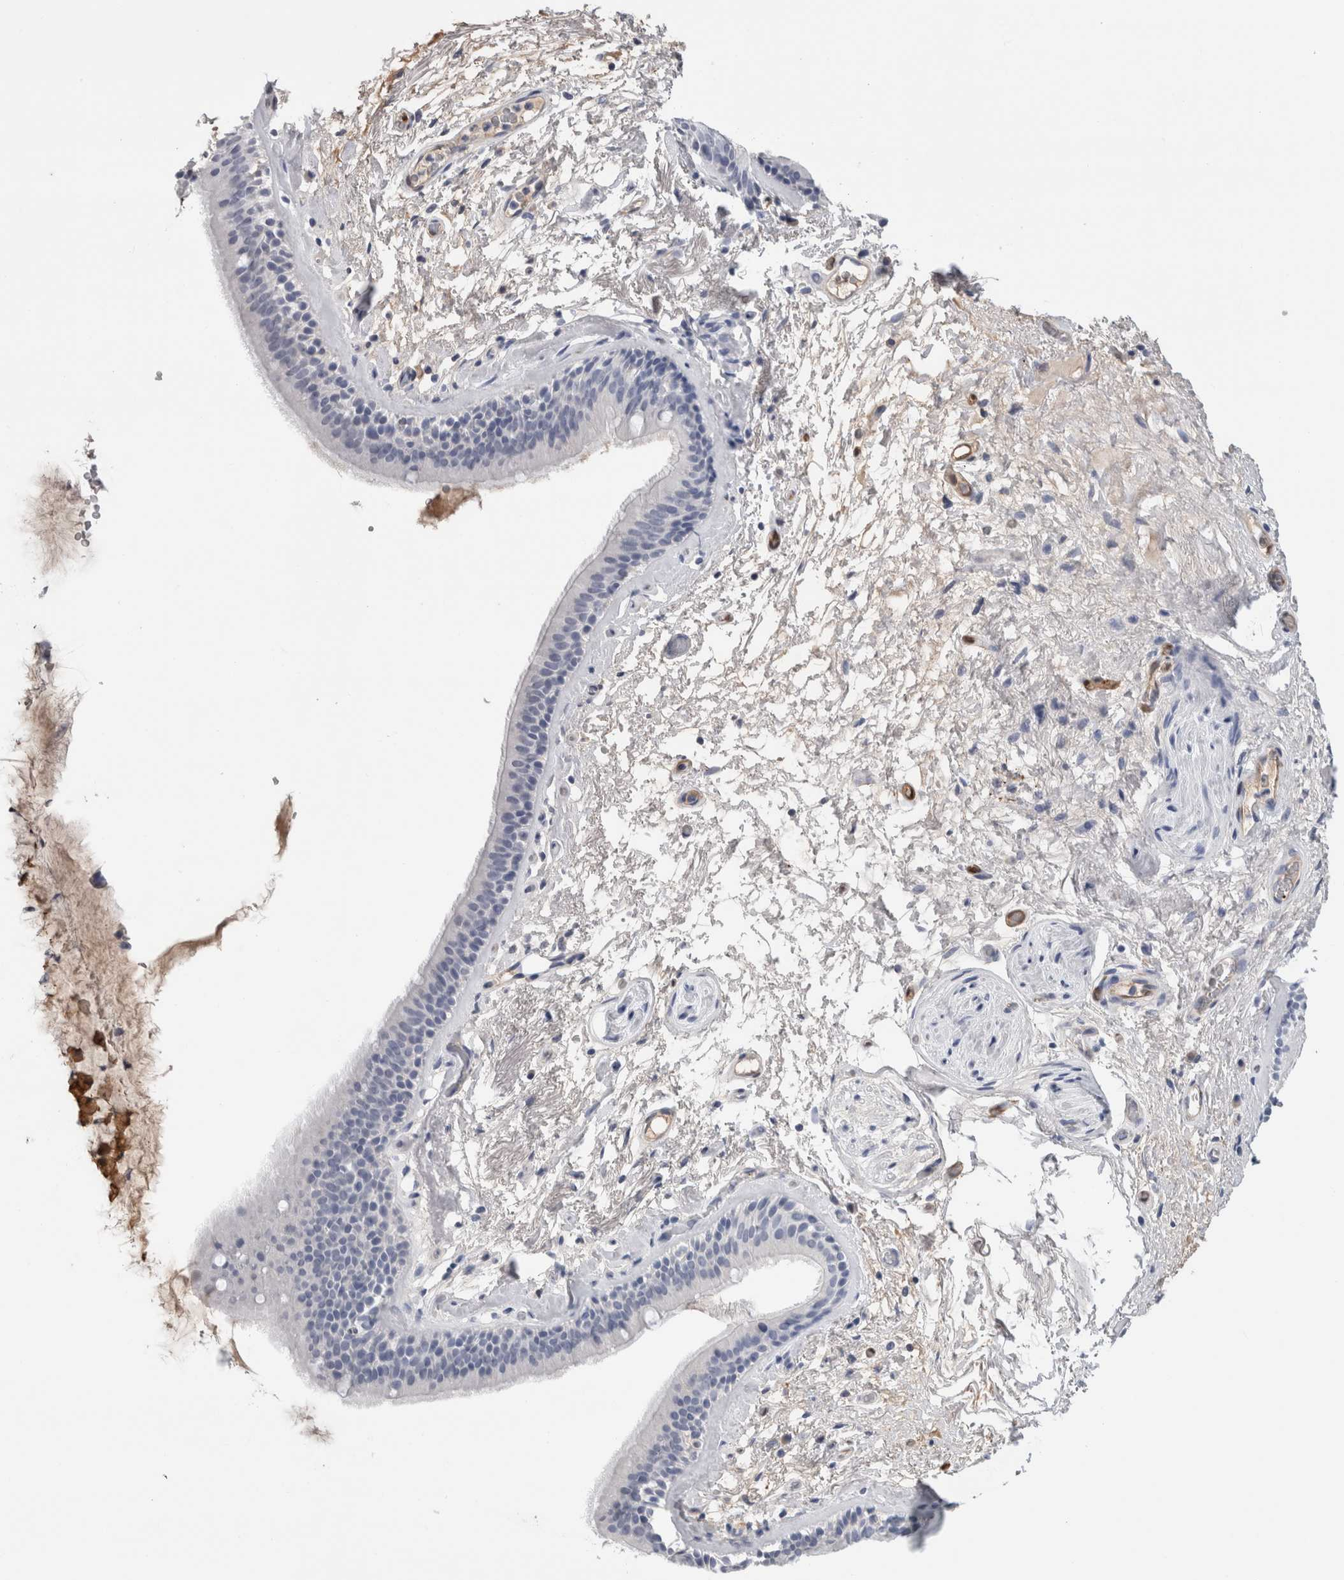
{"staining": {"intensity": "negative", "quantity": "none", "location": "none"}, "tissue": "bronchus", "cell_type": "Respiratory epithelial cells", "image_type": "normal", "snomed": [{"axis": "morphology", "description": "Normal tissue, NOS"}, {"axis": "topography", "description": "Cartilage tissue"}], "caption": "There is no significant expression in respiratory epithelial cells of bronchus. Nuclei are stained in blue.", "gene": "FABP4", "patient": {"sex": "female", "age": 63}}